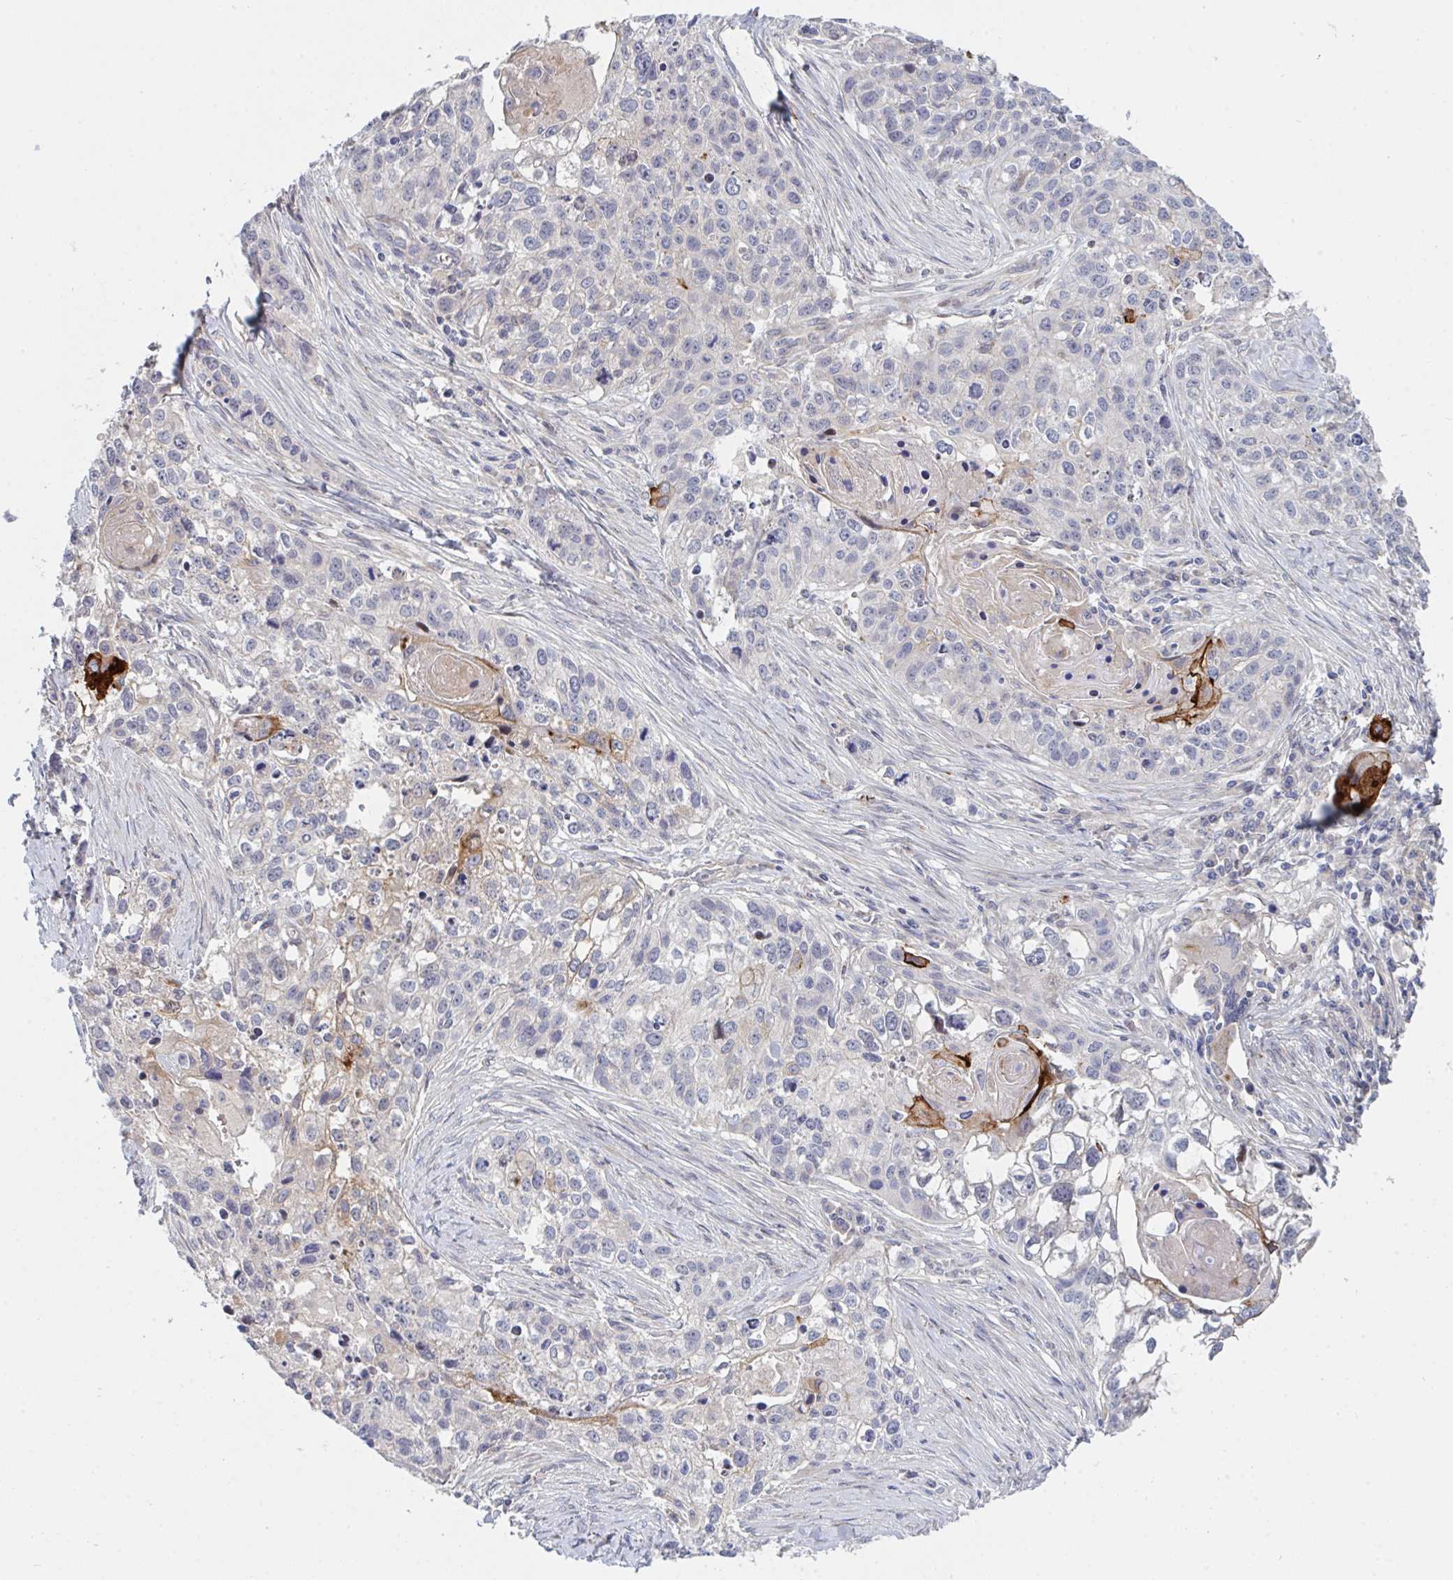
{"staining": {"intensity": "negative", "quantity": "none", "location": "none"}, "tissue": "lung cancer", "cell_type": "Tumor cells", "image_type": "cancer", "snomed": [{"axis": "morphology", "description": "Squamous cell carcinoma, NOS"}, {"axis": "topography", "description": "Lung"}], "caption": "Tumor cells are negative for protein expression in human squamous cell carcinoma (lung).", "gene": "TNFSF4", "patient": {"sex": "male", "age": 74}}